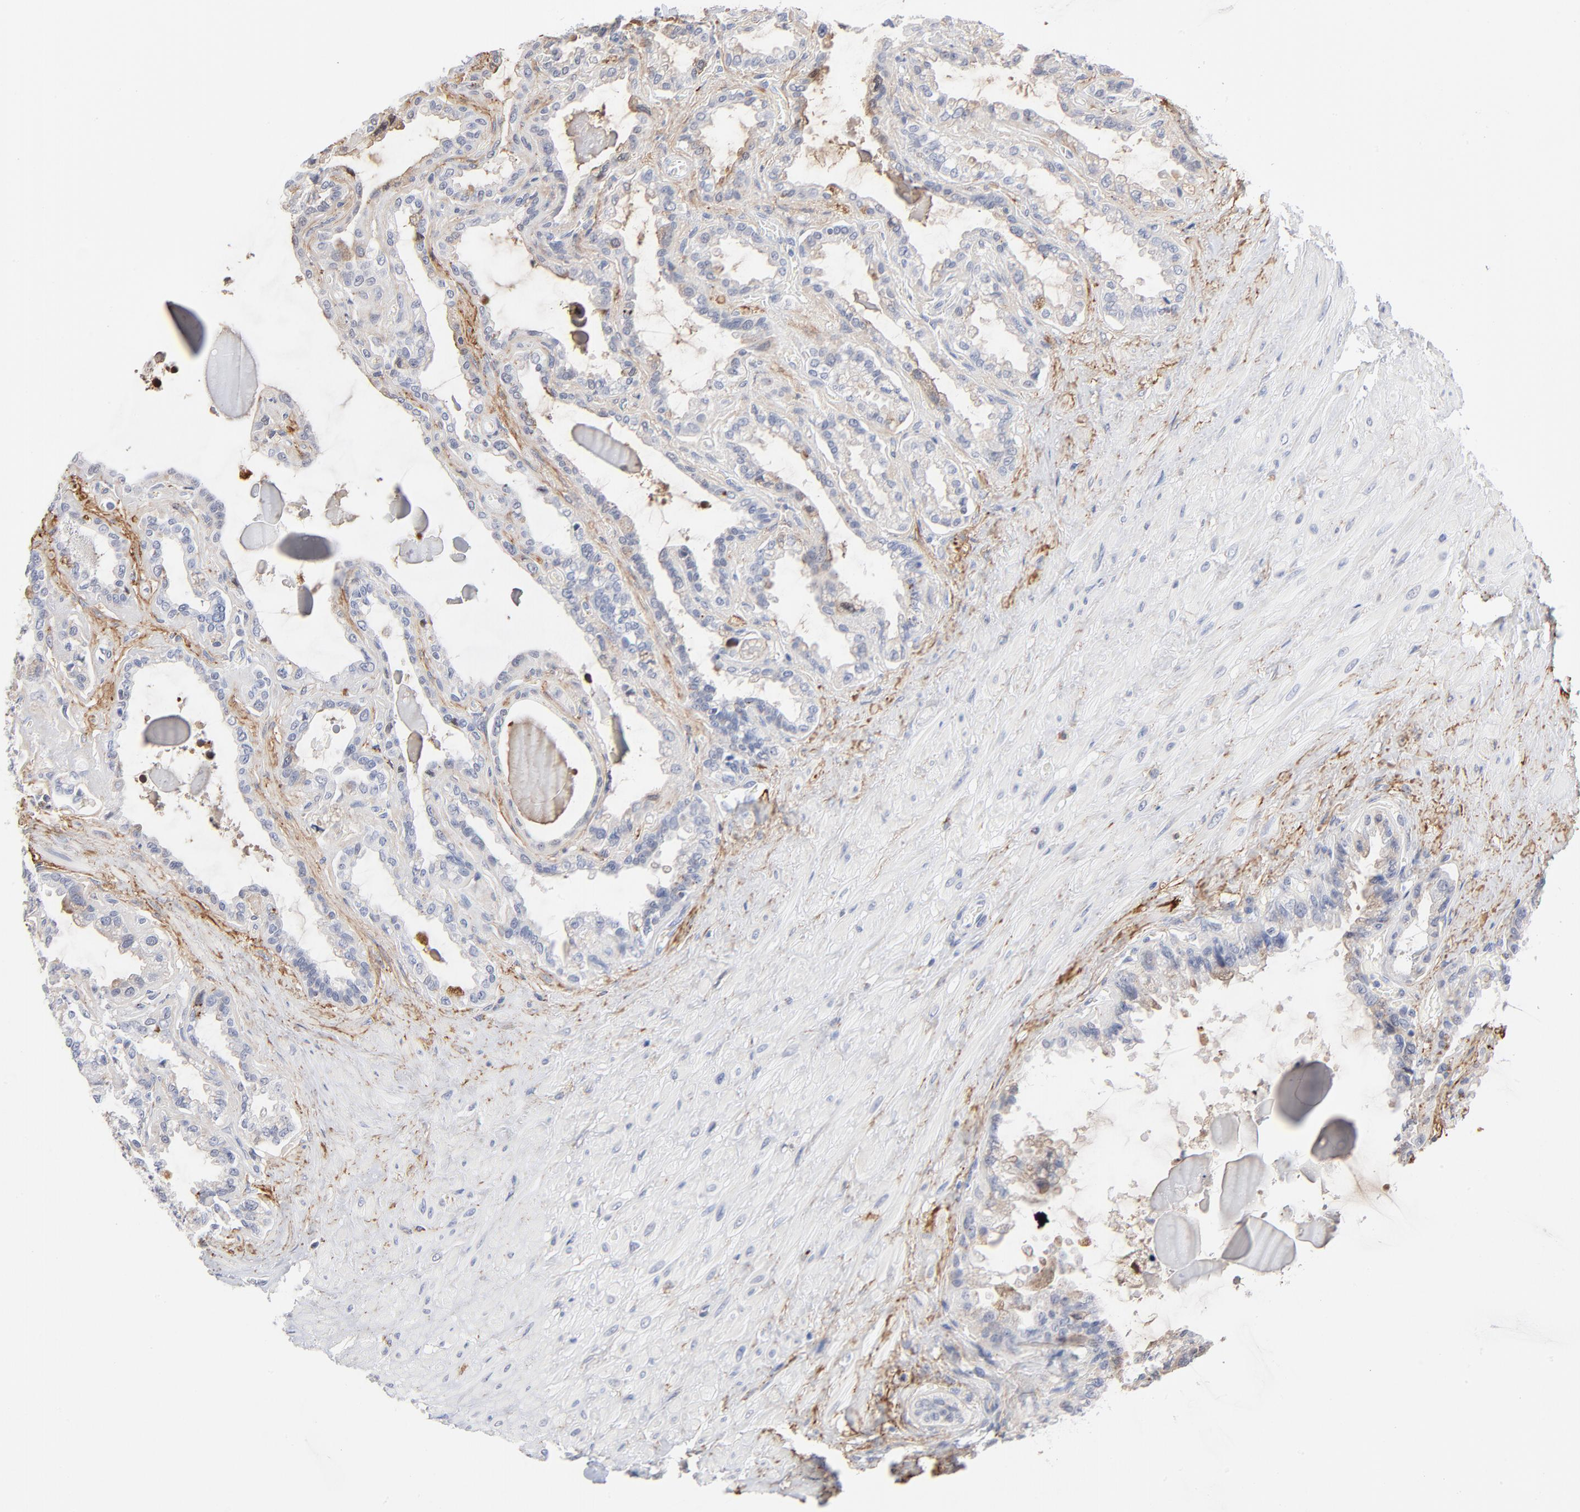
{"staining": {"intensity": "moderate", "quantity": "25%-75%", "location": "cytoplasmic/membranous"}, "tissue": "seminal vesicle", "cell_type": "Glandular cells", "image_type": "normal", "snomed": [{"axis": "morphology", "description": "Normal tissue, NOS"}, {"axis": "morphology", "description": "Inflammation, NOS"}, {"axis": "topography", "description": "Urinary bladder"}, {"axis": "topography", "description": "Prostate"}, {"axis": "topography", "description": "Seminal veicle"}], "caption": "IHC staining of normal seminal vesicle, which exhibits medium levels of moderate cytoplasmic/membranous expression in approximately 25%-75% of glandular cells indicating moderate cytoplasmic/membranous protein staining. The staining was performed using DAB (3,3'-diaminobenzidine) (brown) for protein detection and nuclei were counterstained in hematoxylin (blue).", "gene": "LTBP2", "patient": {"sex": "male", "age": 82}}